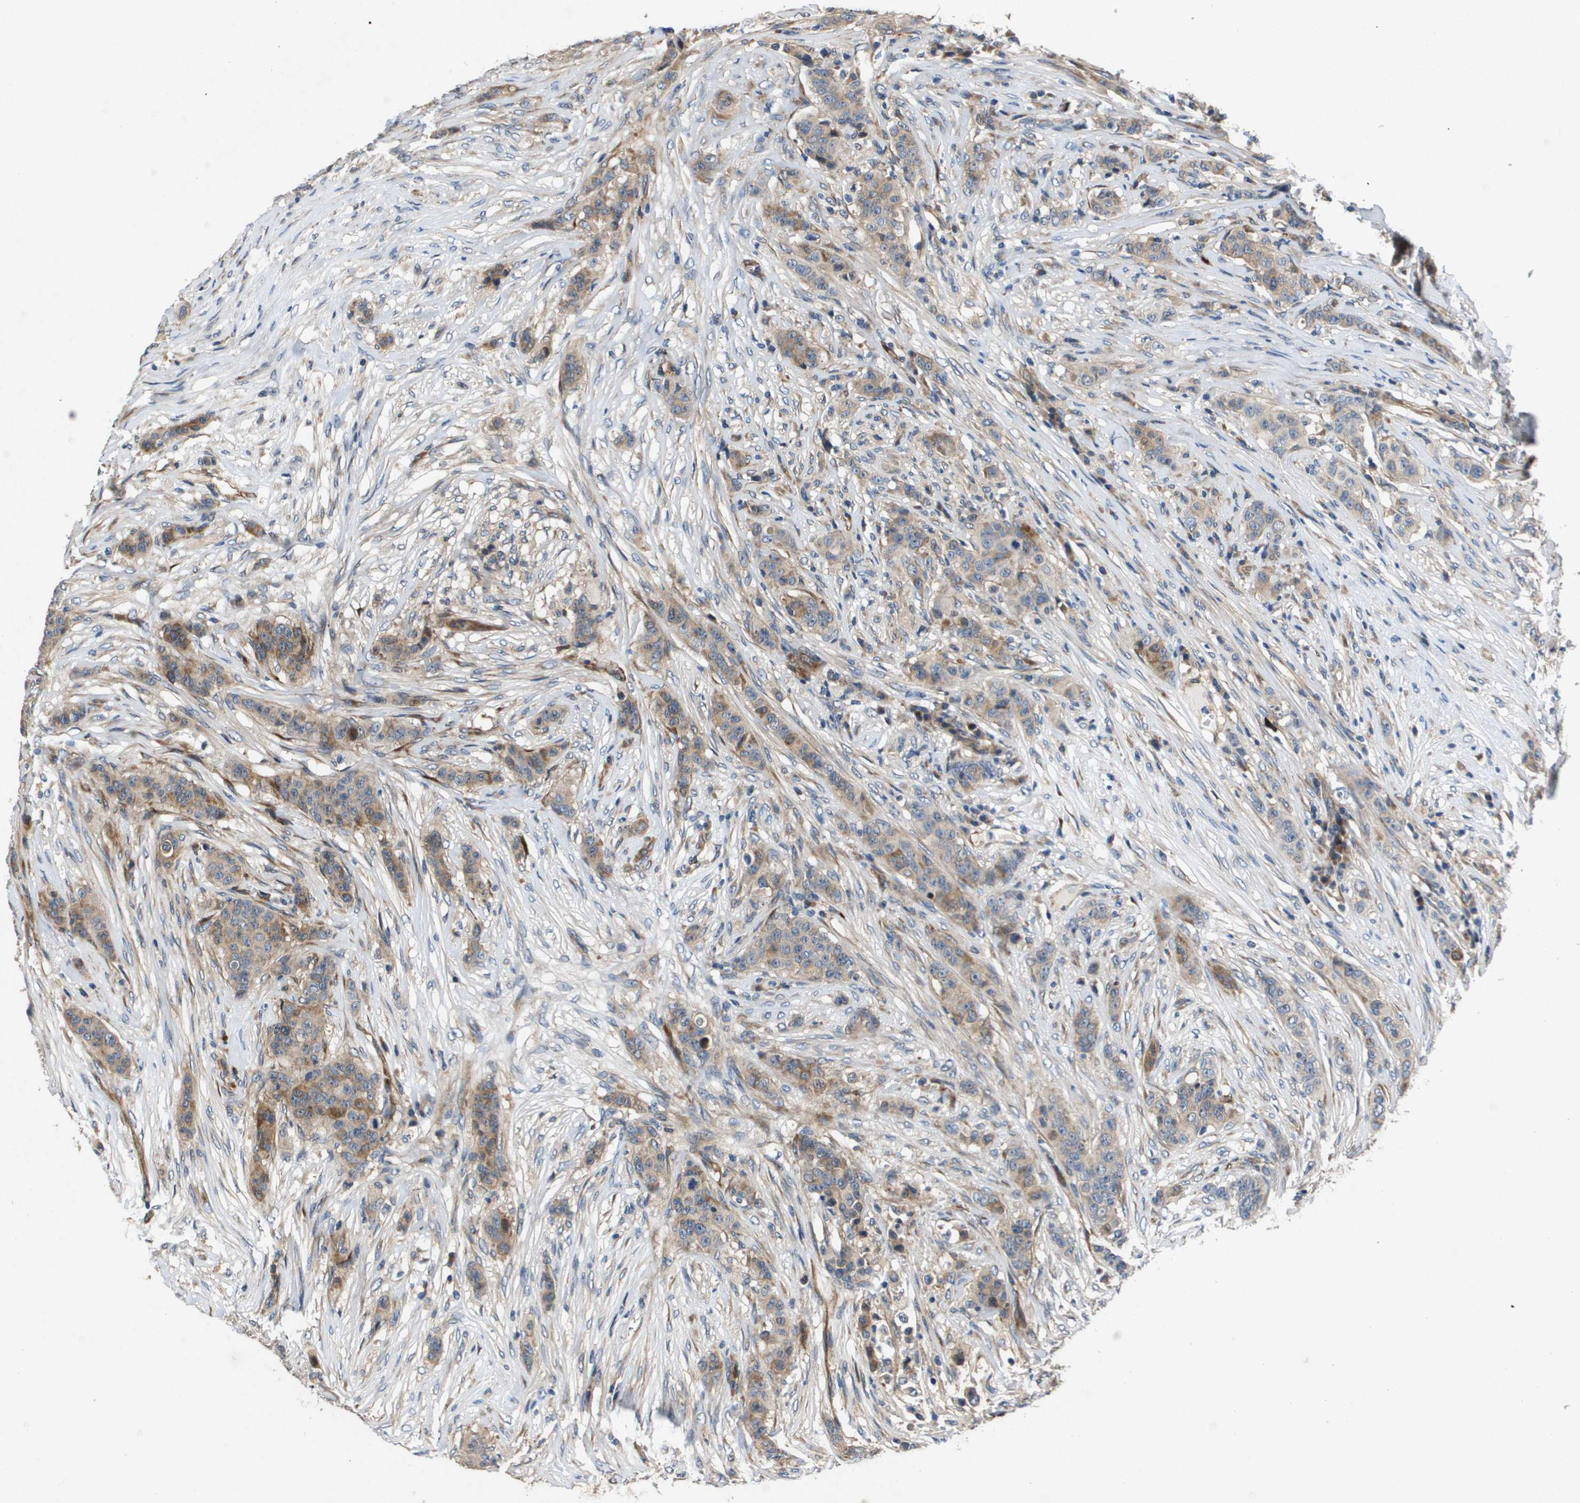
{"staining": {"intensity": "weak", "quantity": "25%-75%", "location": "cytoplasmic/membranous"}, "tissue": "breast cancer", "cell_type": "Tumor cells", "image_type": "cancer", "snomed": [{"axis": "morphology", "description": "Normal tissue, NOS"}, {"axis": "morphology", "description": "Duct carcinoma"}, {"axis": "topography", "description": "Breast"}], "caption": "Intraductal carcinoma (breast) was stained to show a protein in brown. There is low levels of weak cytoplasmic/membranous expression in about 25%-75% of tumor cells. (Brightfield microscopy of DAB IHC at high magnification).", "gene": "ENTPD2", "patient": {"sex": "female", "age": 40}}